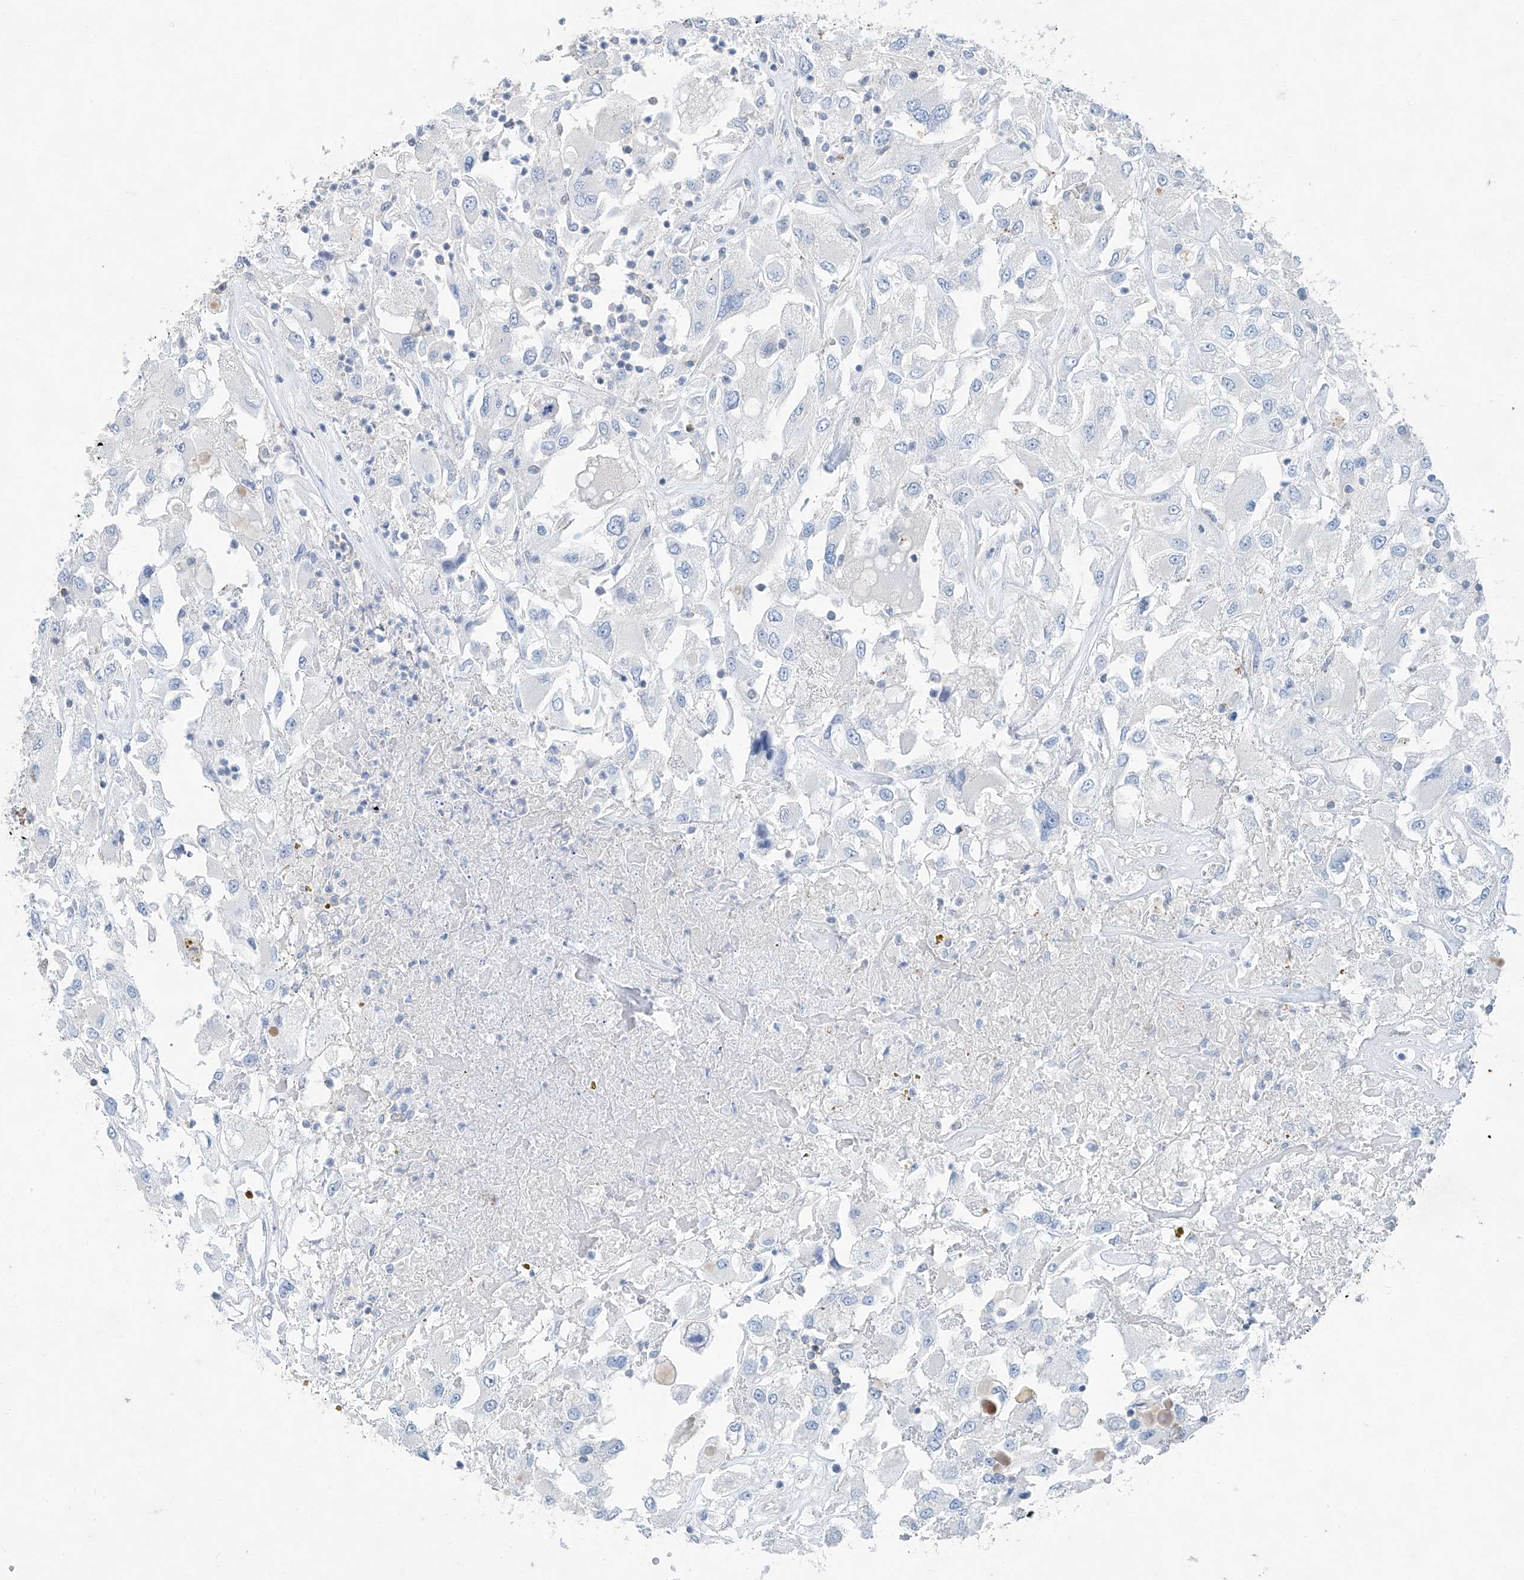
{"staining": {"intensity": "negative", "quantity": "none", "location": "none"}, "tissue": "renal cancer", "cell_type": "Tumor cells", "image_type": "cancer", "snomed": [{"axis": "morphology", "description": "Adenocarcinoma, NOS"}, {"axis": "topography", "description": "Kidney"}], "caption": "This is a histopathology image of immunohistochemistry staining of adenocarcinoma (renal), which shows no positivity in tumor cells.", "gene": "ANKRD34A", "patient": {"sex": "female", "age": 52}}